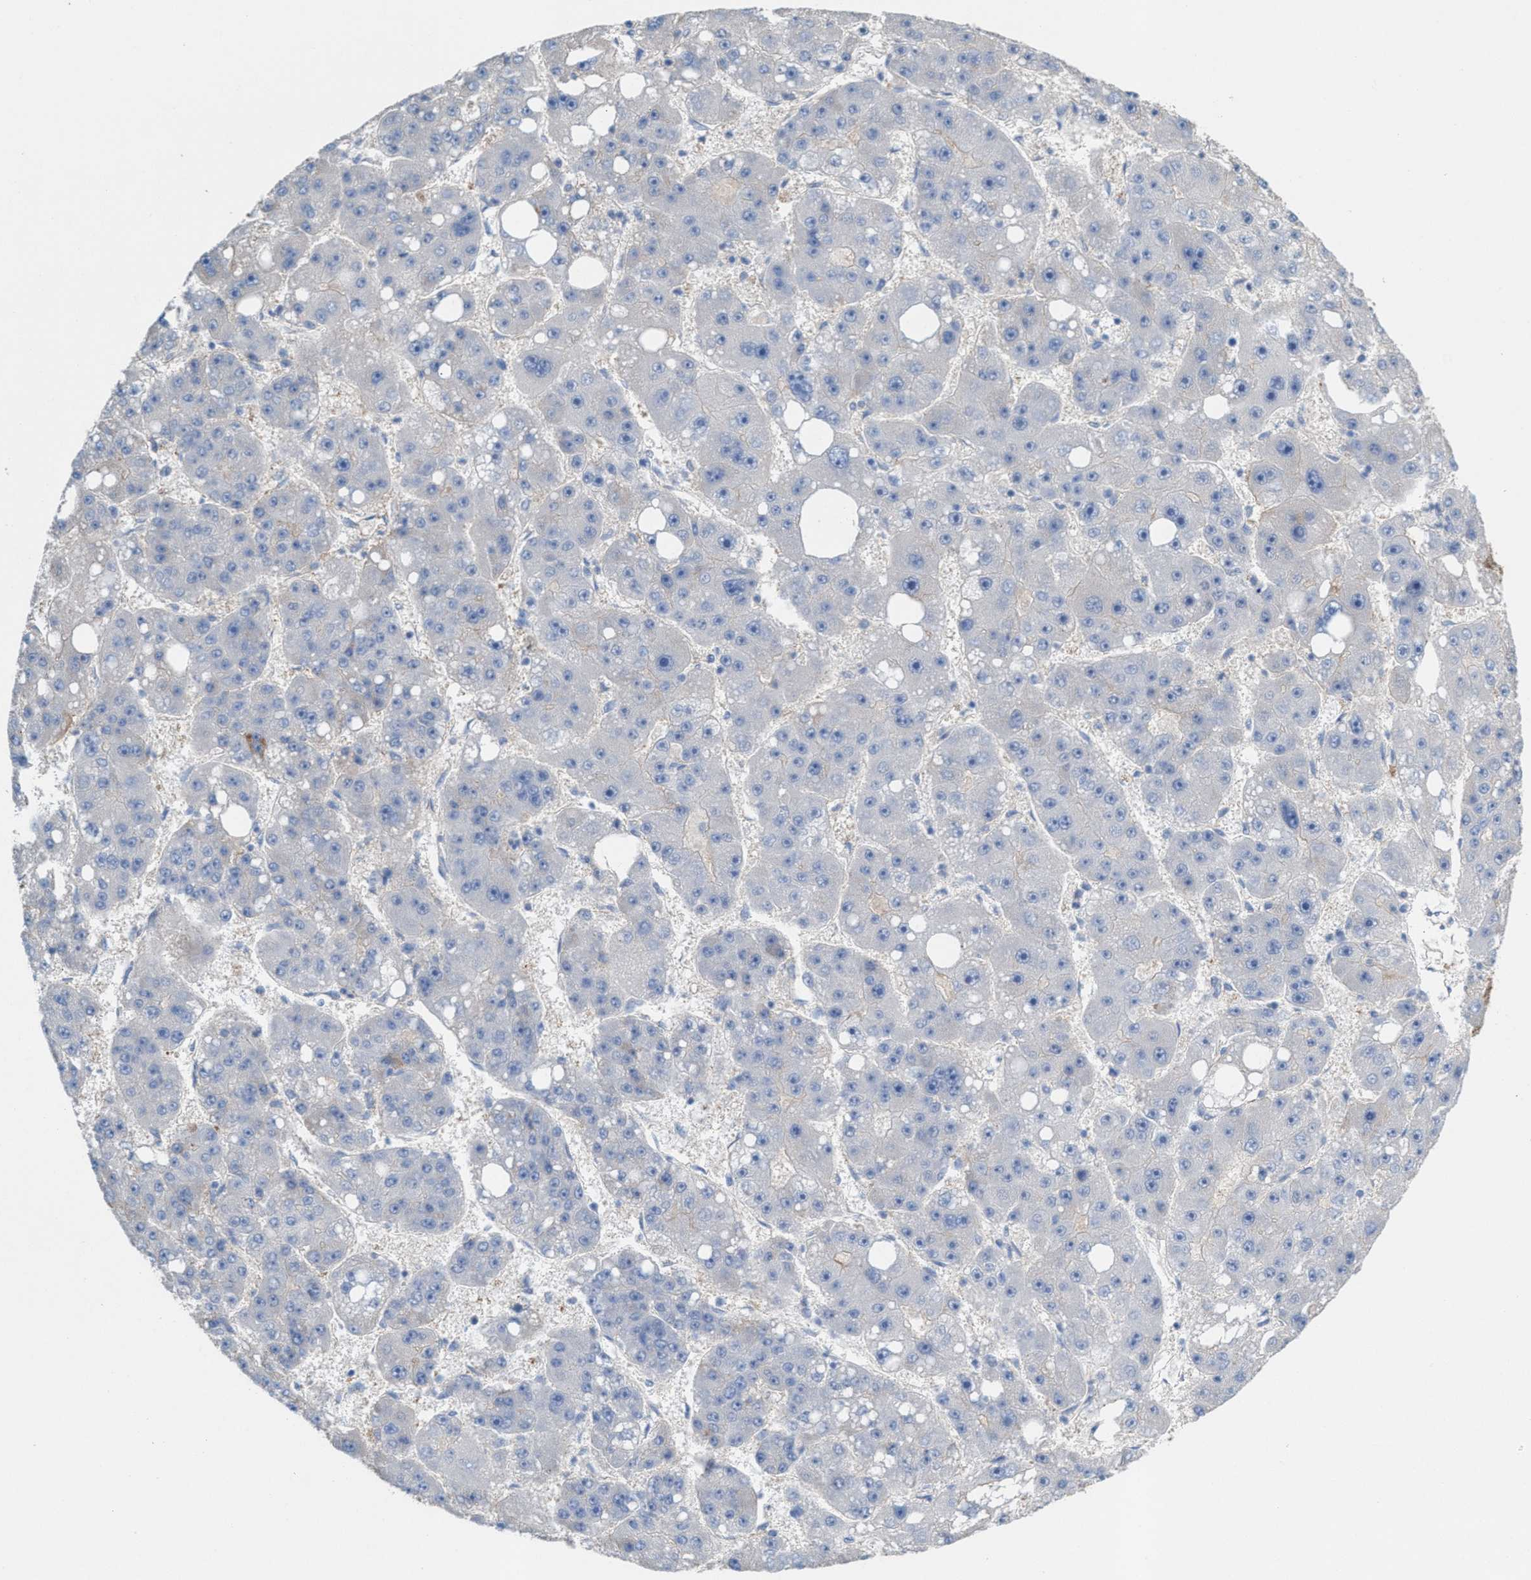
{"staining": {"intensity": "negative", "quantity": "none", "location": "none"}, "tissue": "liver cancer", "cell_type": "Tumor cells", "image_type": "cancer", "snomed": [{"axis": "morphology", "description": "Carcinoma, Hepatocellular, NOS"}, {"axis": "topography", "description": "Liver"}], "caption": "This is an immunohistochemistry (IHC) histopathology image of human hepatocellular carcinoma (liver). There is no positivity in tumor cells.", "gene": "NYAP1", "patient": {"sex": "female", "age": 61}}